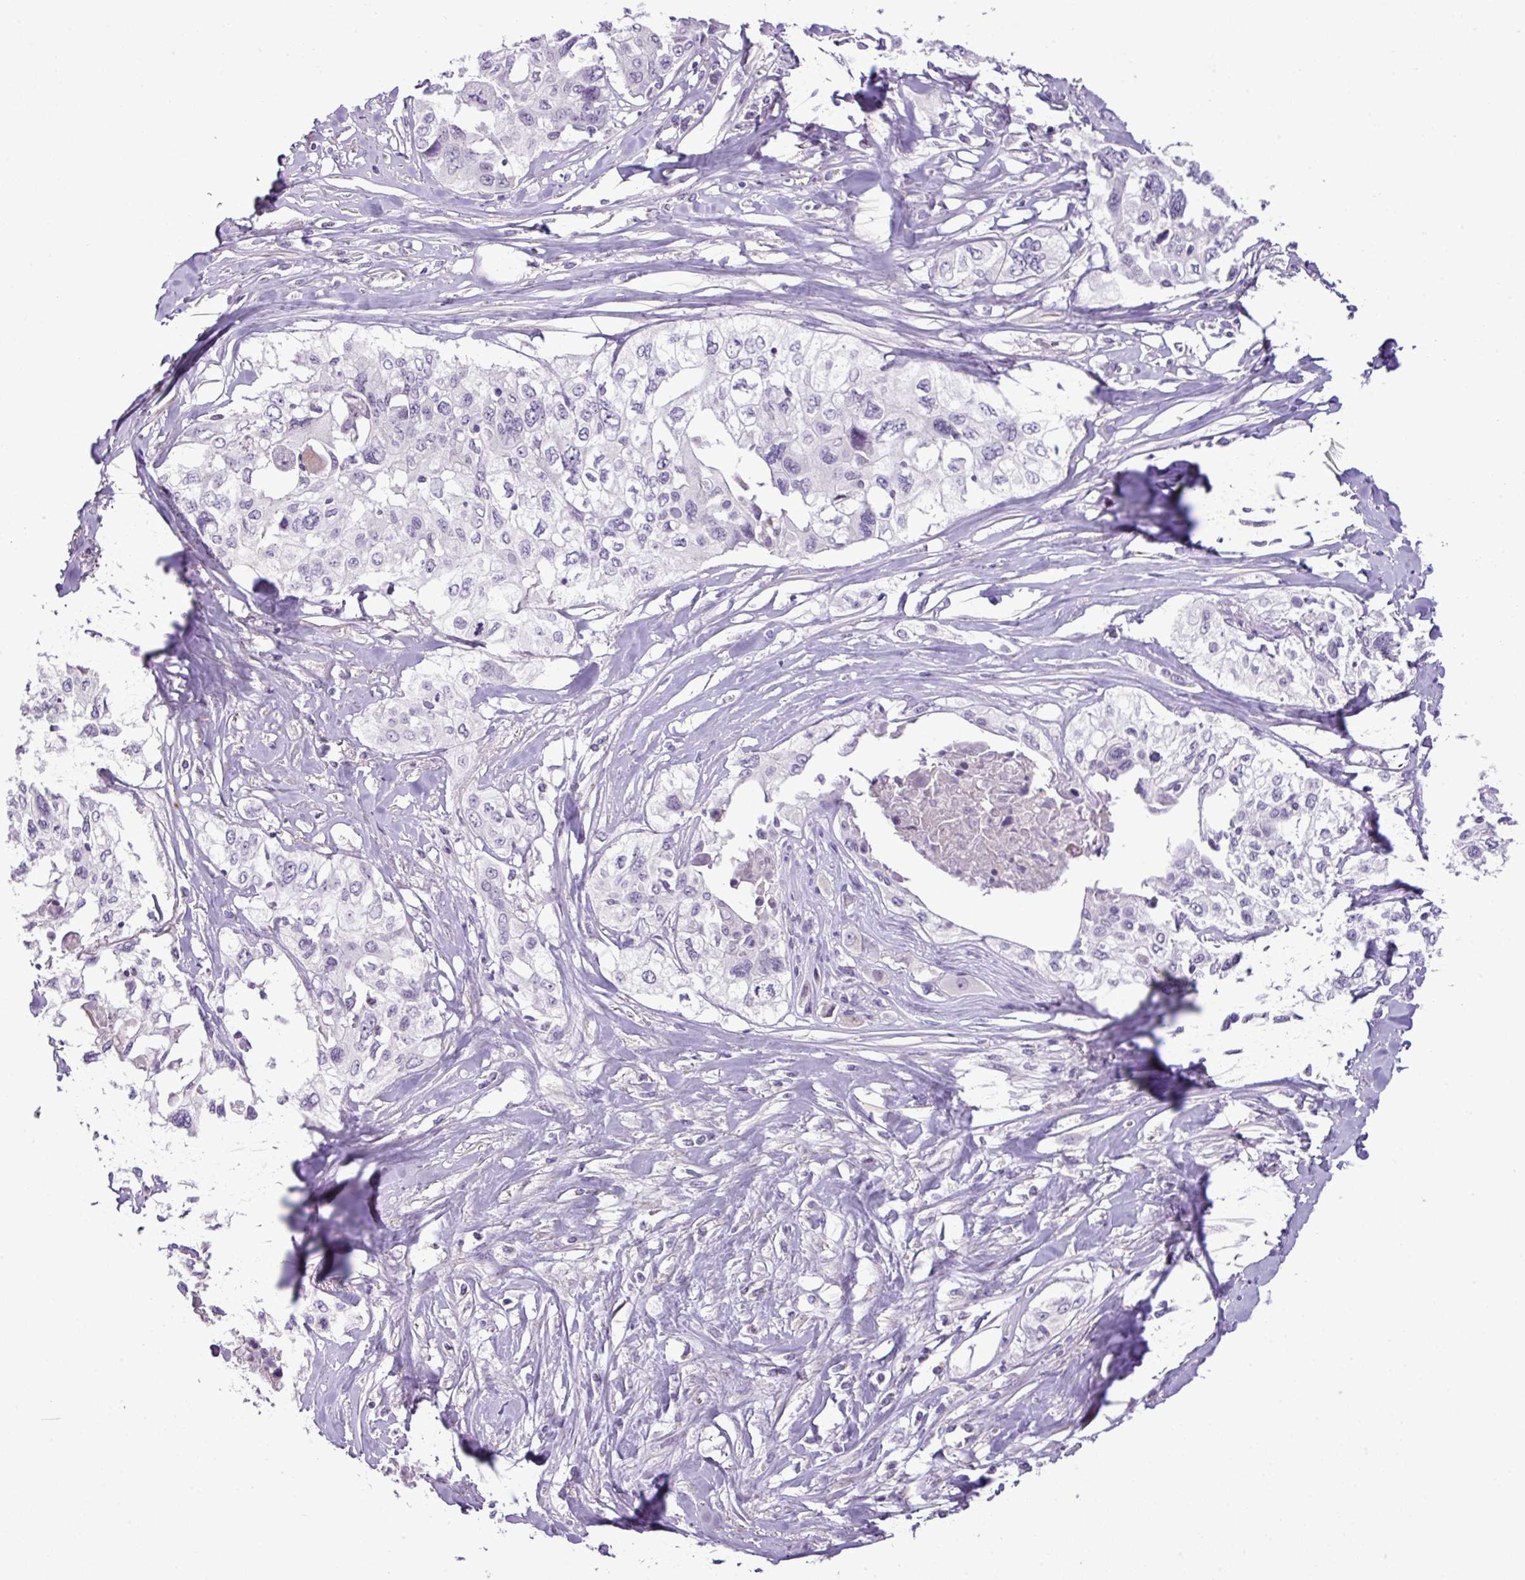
{"staining": {"intensity": "negative", "quantity": "none", "location": "none"}, "tissue": "cervical cancer", "cell_type": "Tumor cells", "image_type": "cancer", "snomed": [{"axis": "morphology", "description": "Squamous cell carcinoma, NOS"}, {"axis": "topography", "description": "Cervix"}], "caption": "DAB immunohistochemical staining of cervical cancer (squamous cell carcinoma) demonstrates no significant expression in tumor cells. (IHC, brightfield microscopy, high magnification).", "gene": "DNAJB13", "patient": {"sex": "female", "age": 31}}